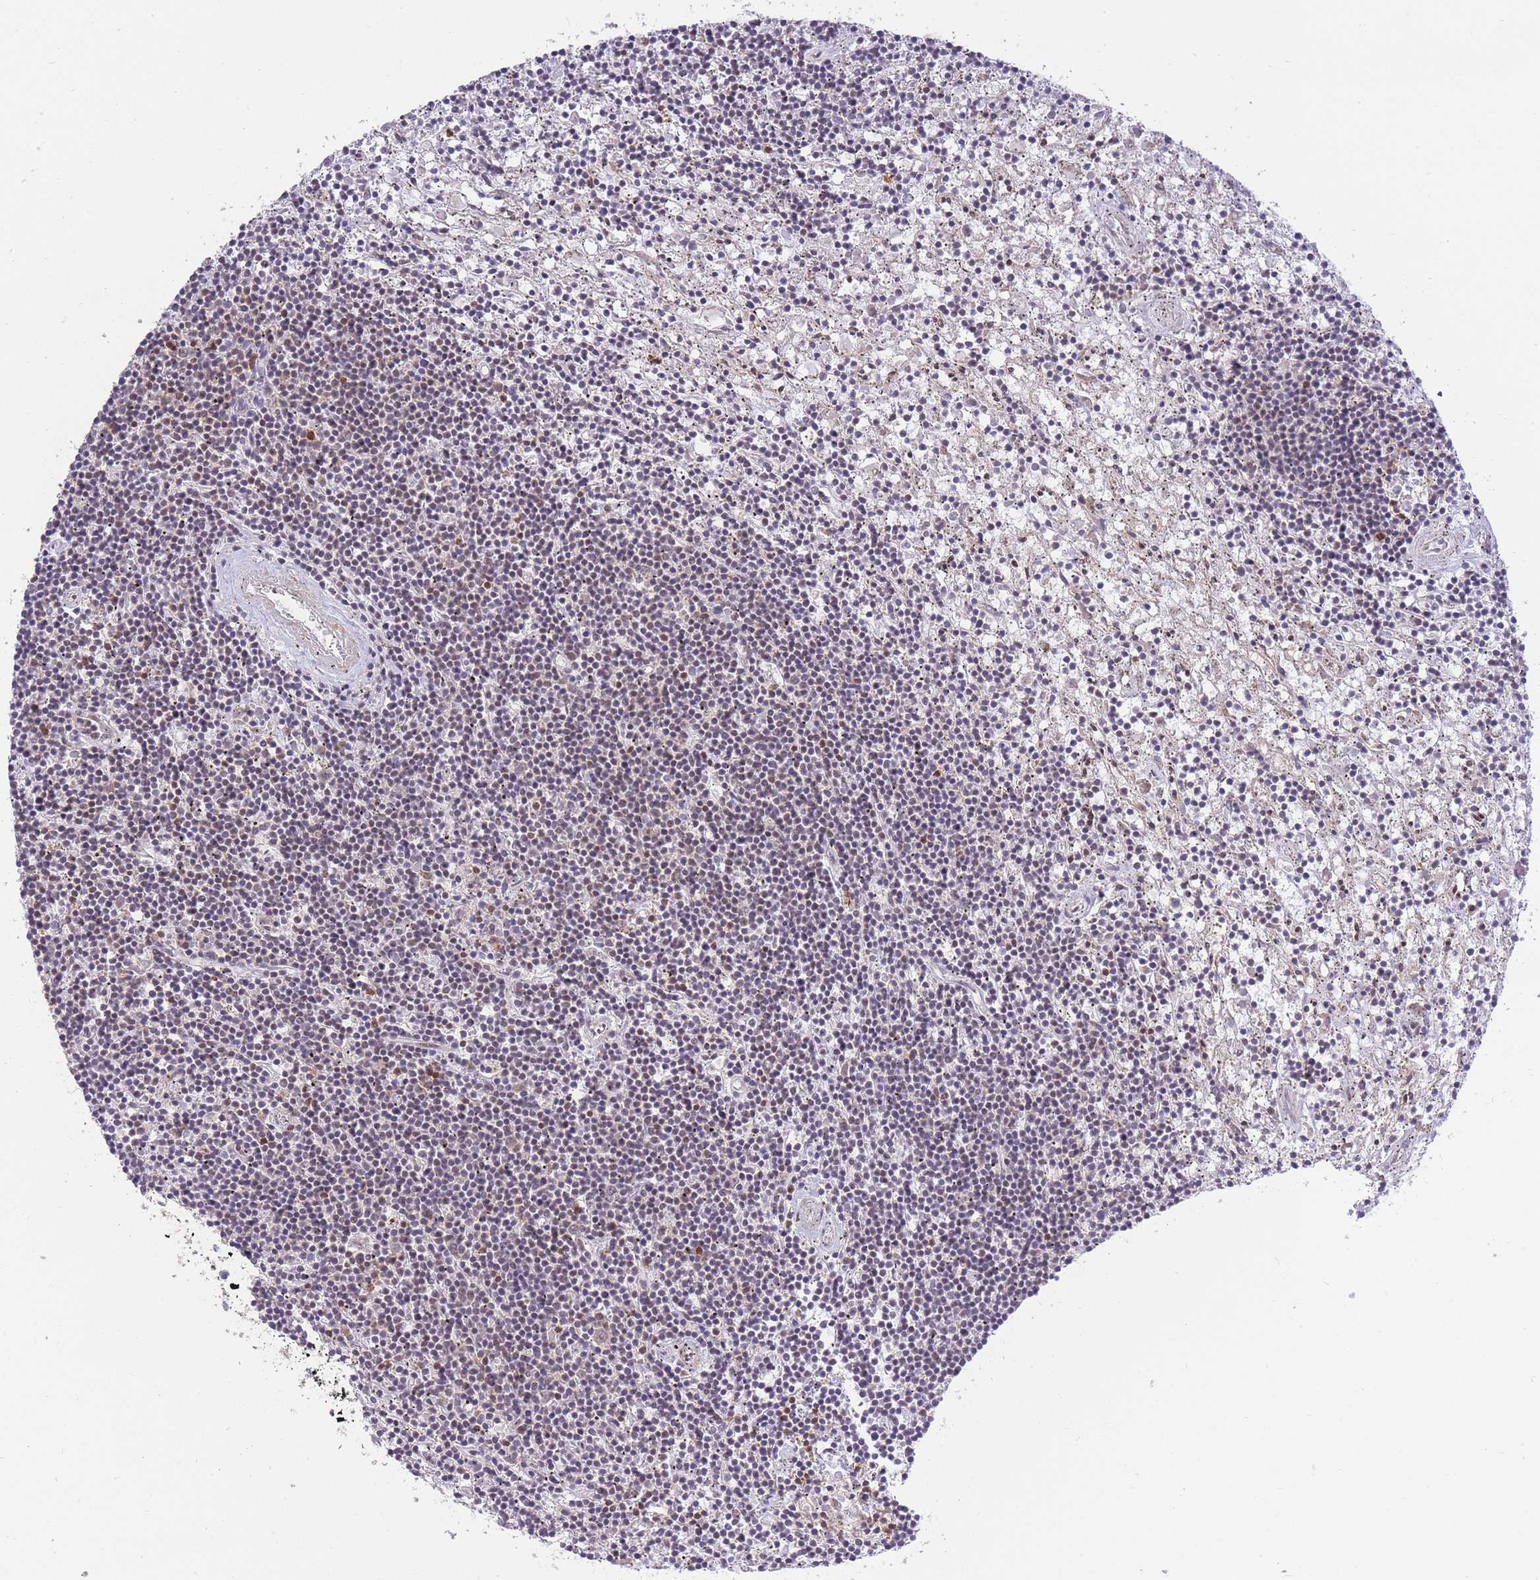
{"staining": {"intensity": "weak", "quantity": "<25%", "location": "nuclear"}, "tissue": "lymphoma", "cell_type": "Tumor cells", "image_type": "cancer", "snomed": [{"axis": "morphology", "description": "Malignant lymphoma, non-Hodgkin's type, Low grade"}, {"axis": "topography", "description": "Spleen"}], "caption": "The micrograph exhibits no significant staining in tumor cells of lymphoma.", "gene": "ELOA2", "patient": {"sex": "male", "age": 76}}